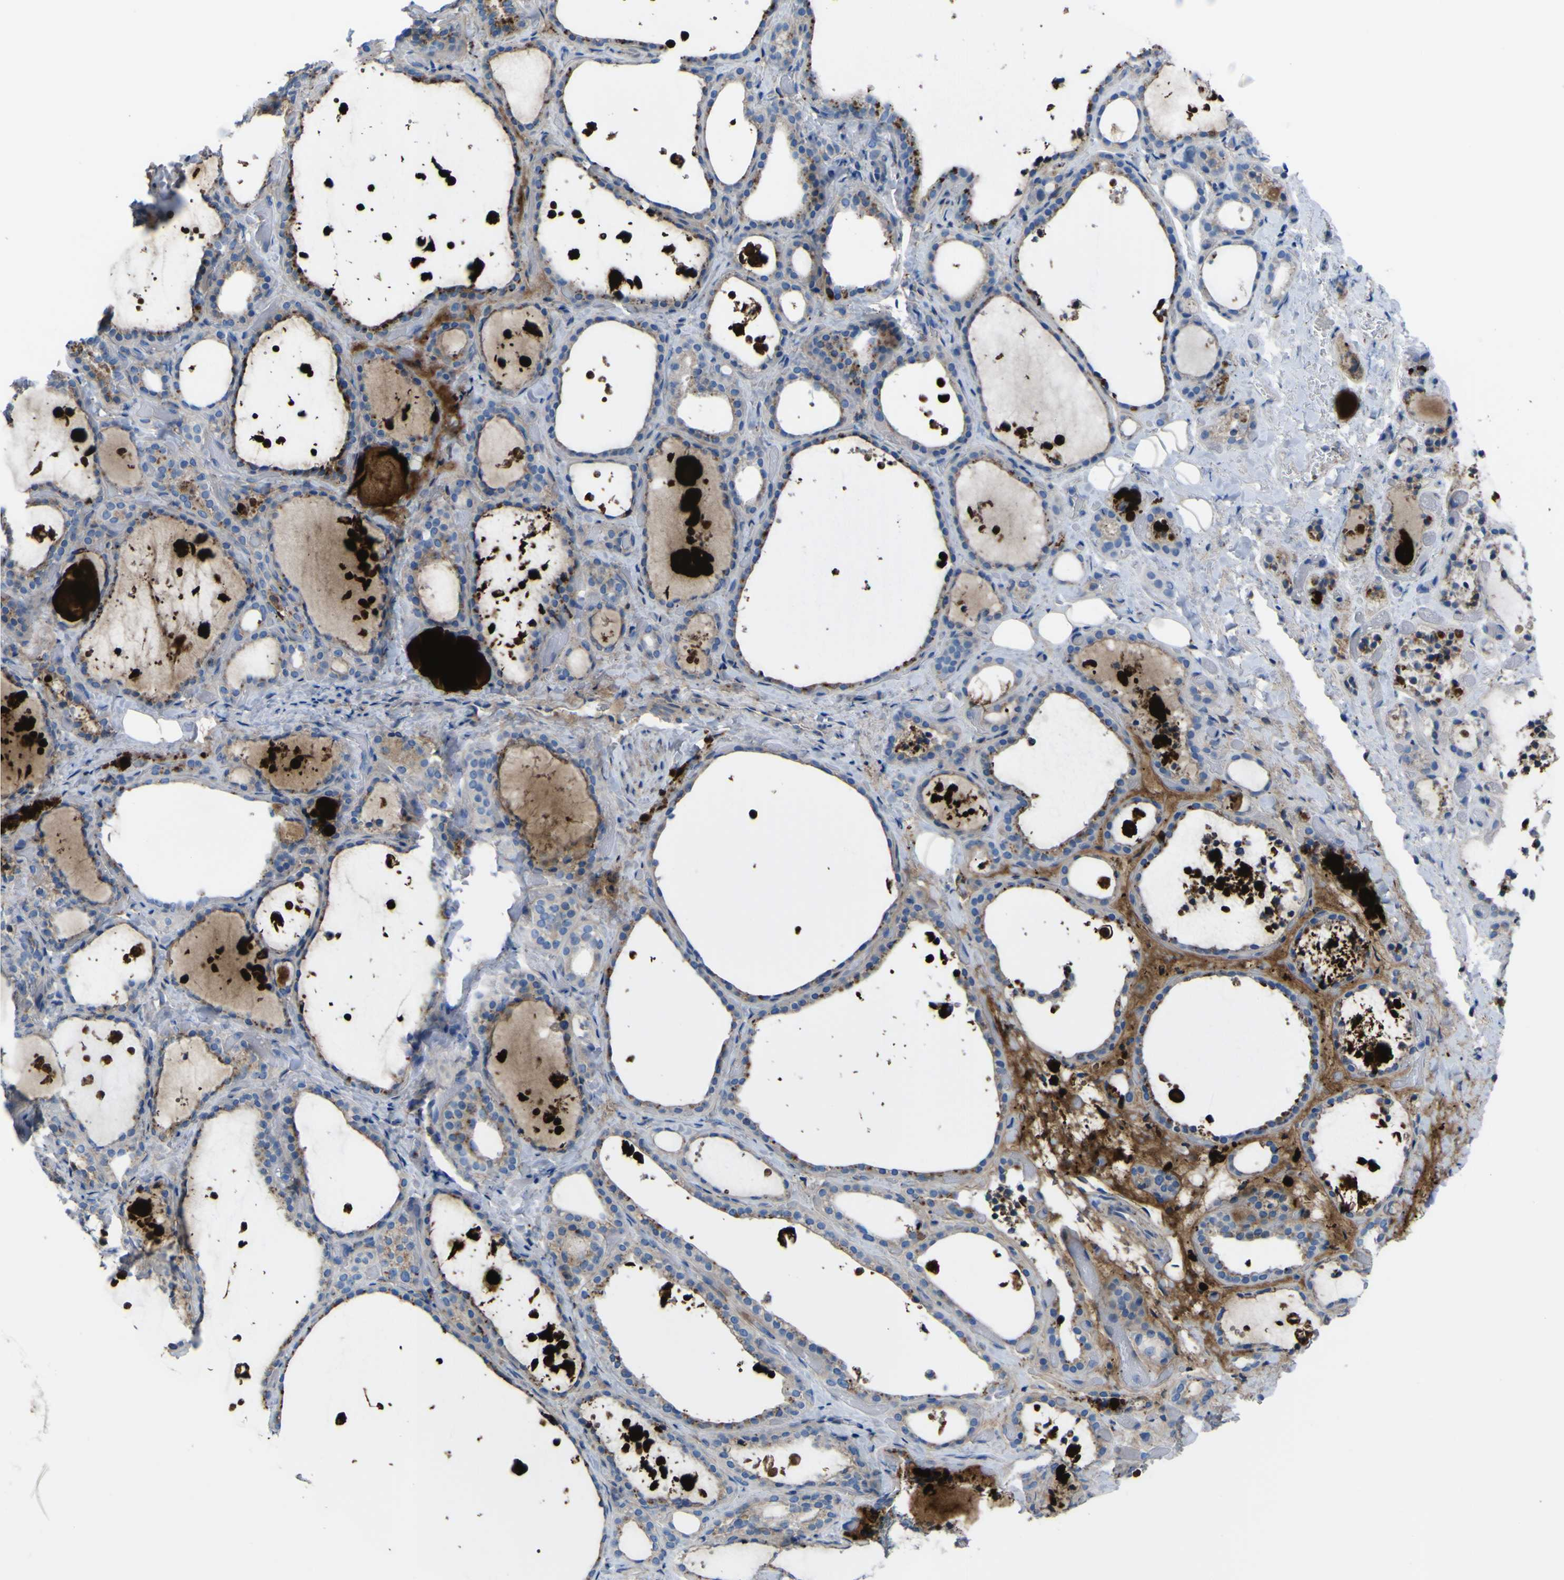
{"staining": {"intensity": "moderate", "quantity": ">75%", "location": "cytoplasmic/membranous"}, "tissue": "thyroid gland", "cell_type": "Glandular cells", "image_type": "normal", "snomed": [{"axis": "morphology", "description": "Normal tissue, NOS"}, {"axis": "topography", "description": "Thyroid gland"}], "caption": "Glandular cells show moderate cytoplasmic/membranous staining in approximately >75% of cells in benign thyroid gland. The protein of interest is shown in brown color, while the nuclei are stained blue.", "gene": "CST3", "patient": {"sex": "female", "age": 44}}